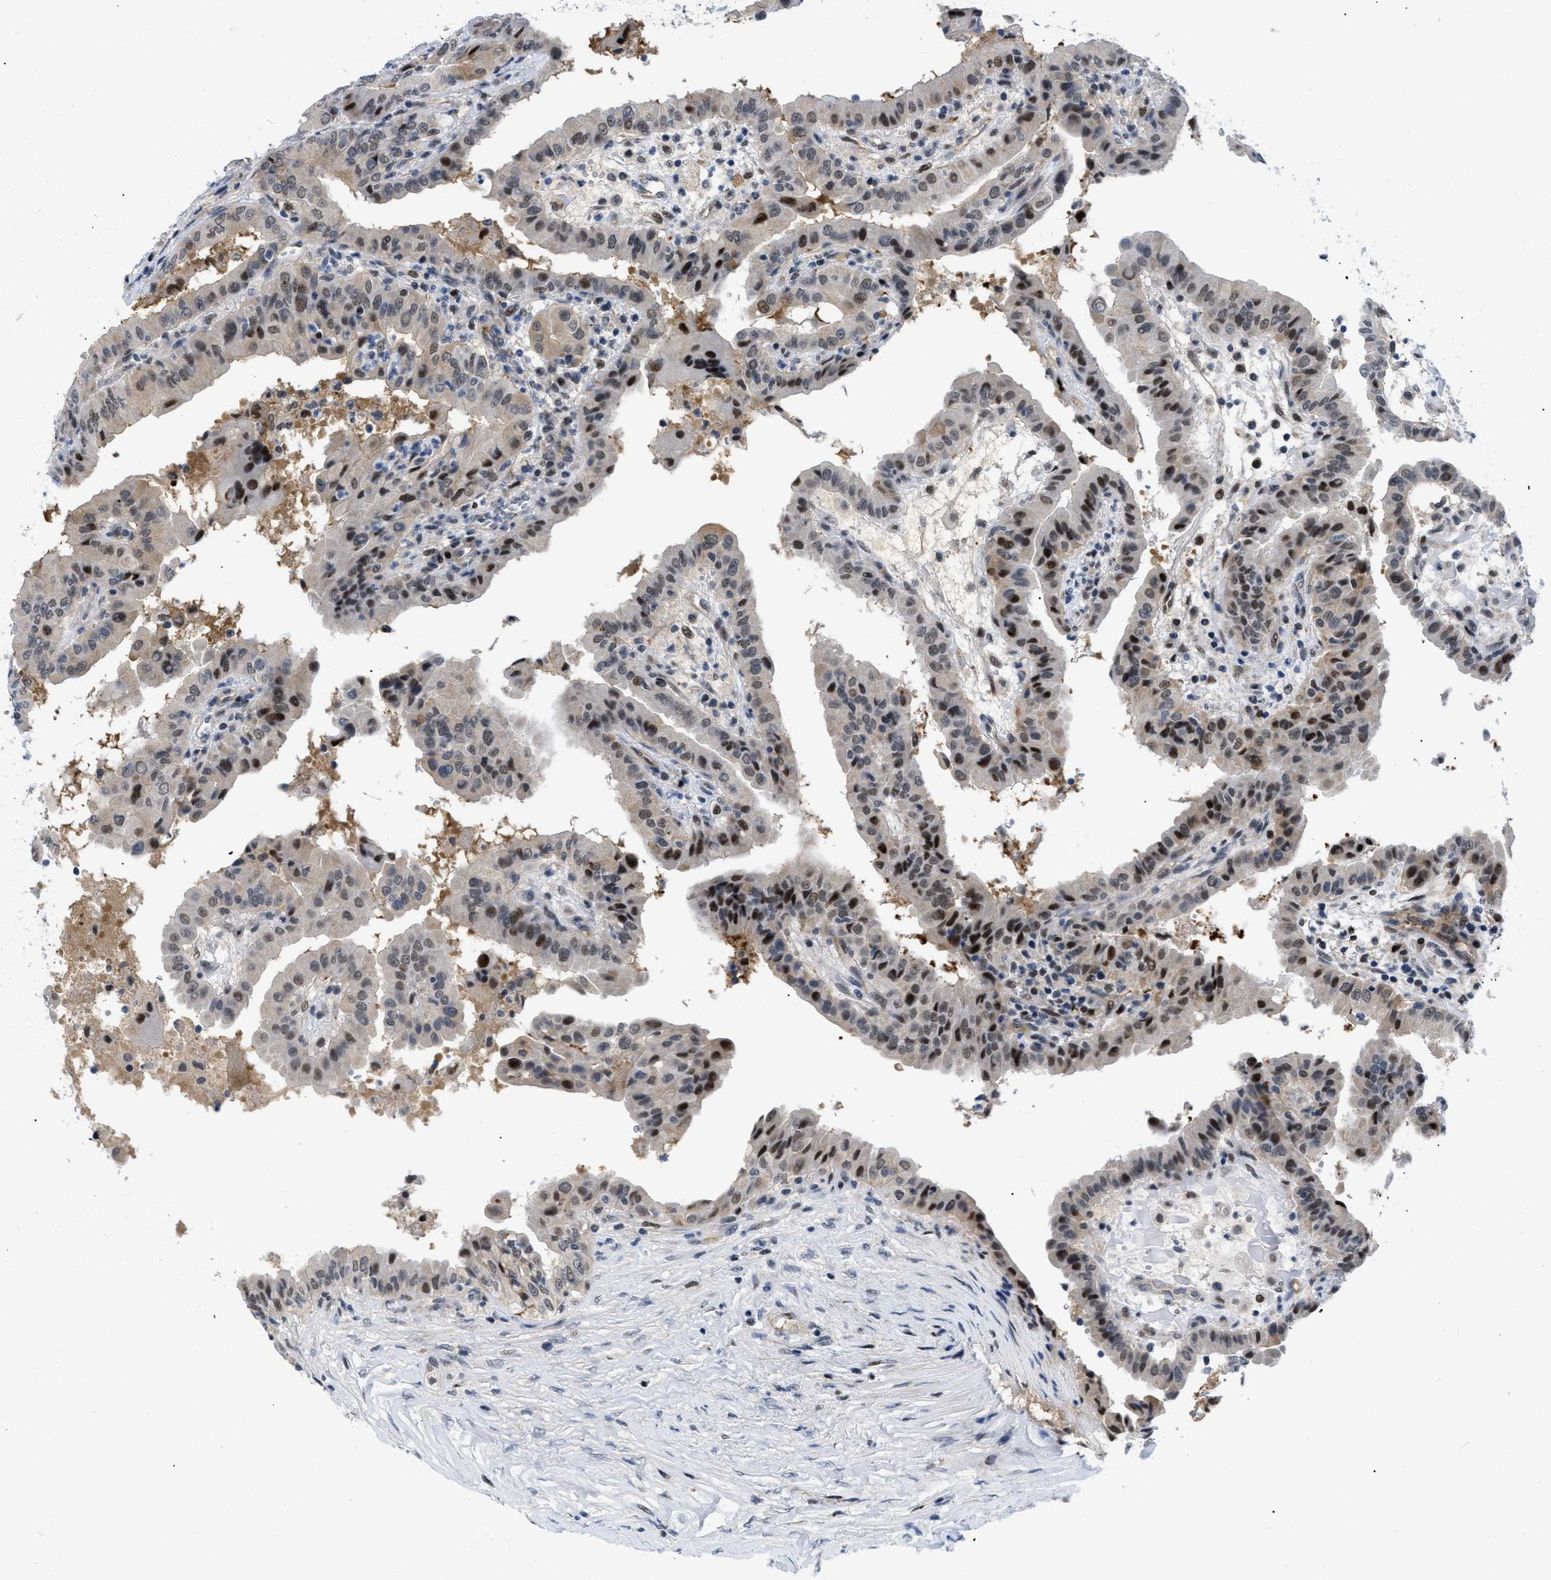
{"staining": {"intensity": "moderate", "quantity": "25%-75%", "location": "nuclear"}, "tissue": "thyroid cancer", "cell_type": "Tumor cells", "image_type": "cancer", "snomed": [{"axis": "morphology", "description": "Papillary adenocarcinoma, NOS"}, {"axis": "topography", "description": "Thyroid gland"}], "caption": "A medium amount of moderate nuclear expression is present in about 25%-75% of tumor cells in thyroid cancer (papillary adenocarcinoma) tissue. (DAB (3,3'-diaminobenzidine) = brown stain, brightfield microscopy at high magnification).", "gene": "SLC29A2", "patient": {"sex": "male", "age": 33}}